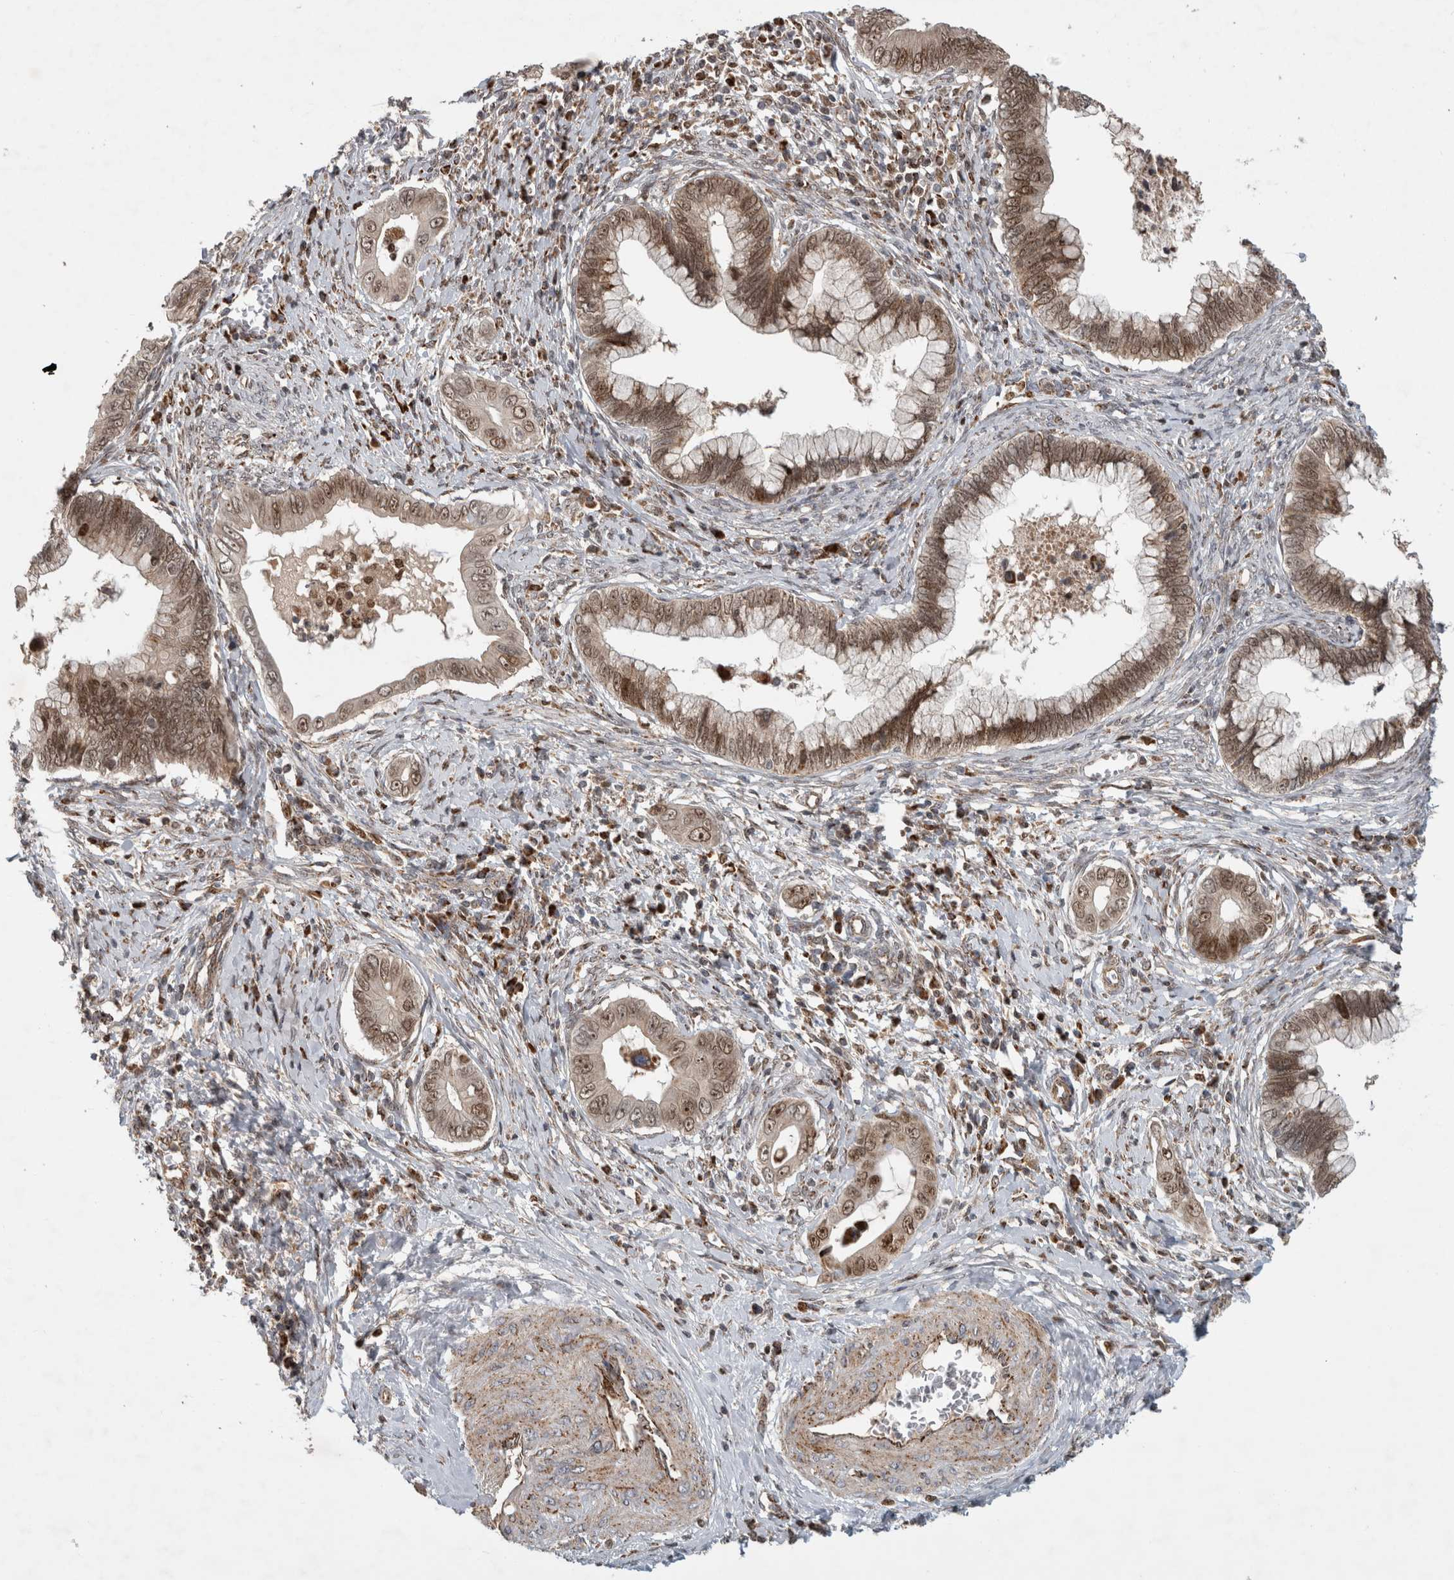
{"staining": {"intensity": "moderate", "quantity": ">75%", "location": "cytoplasmic/membranous,nuclear"}, "tissue": "cervical cancer", "cell_type": "Tumor cells", "image_type": "cancer", "snomed": [{"axis": "morphology", "description": "Adenocarcinoma, NOS"}, {"axis": "topography", "description": "Cervix"}], "caption": "Human cervical cancer (adenocarcinoma) stained for a protein (brown) exhibits moderate cytoplasmic/membranous and nuclear positive staining in approximately >75% of tumor cells.", "gene": "INSRR", "patient": {"sex": "female", "age": 44}}